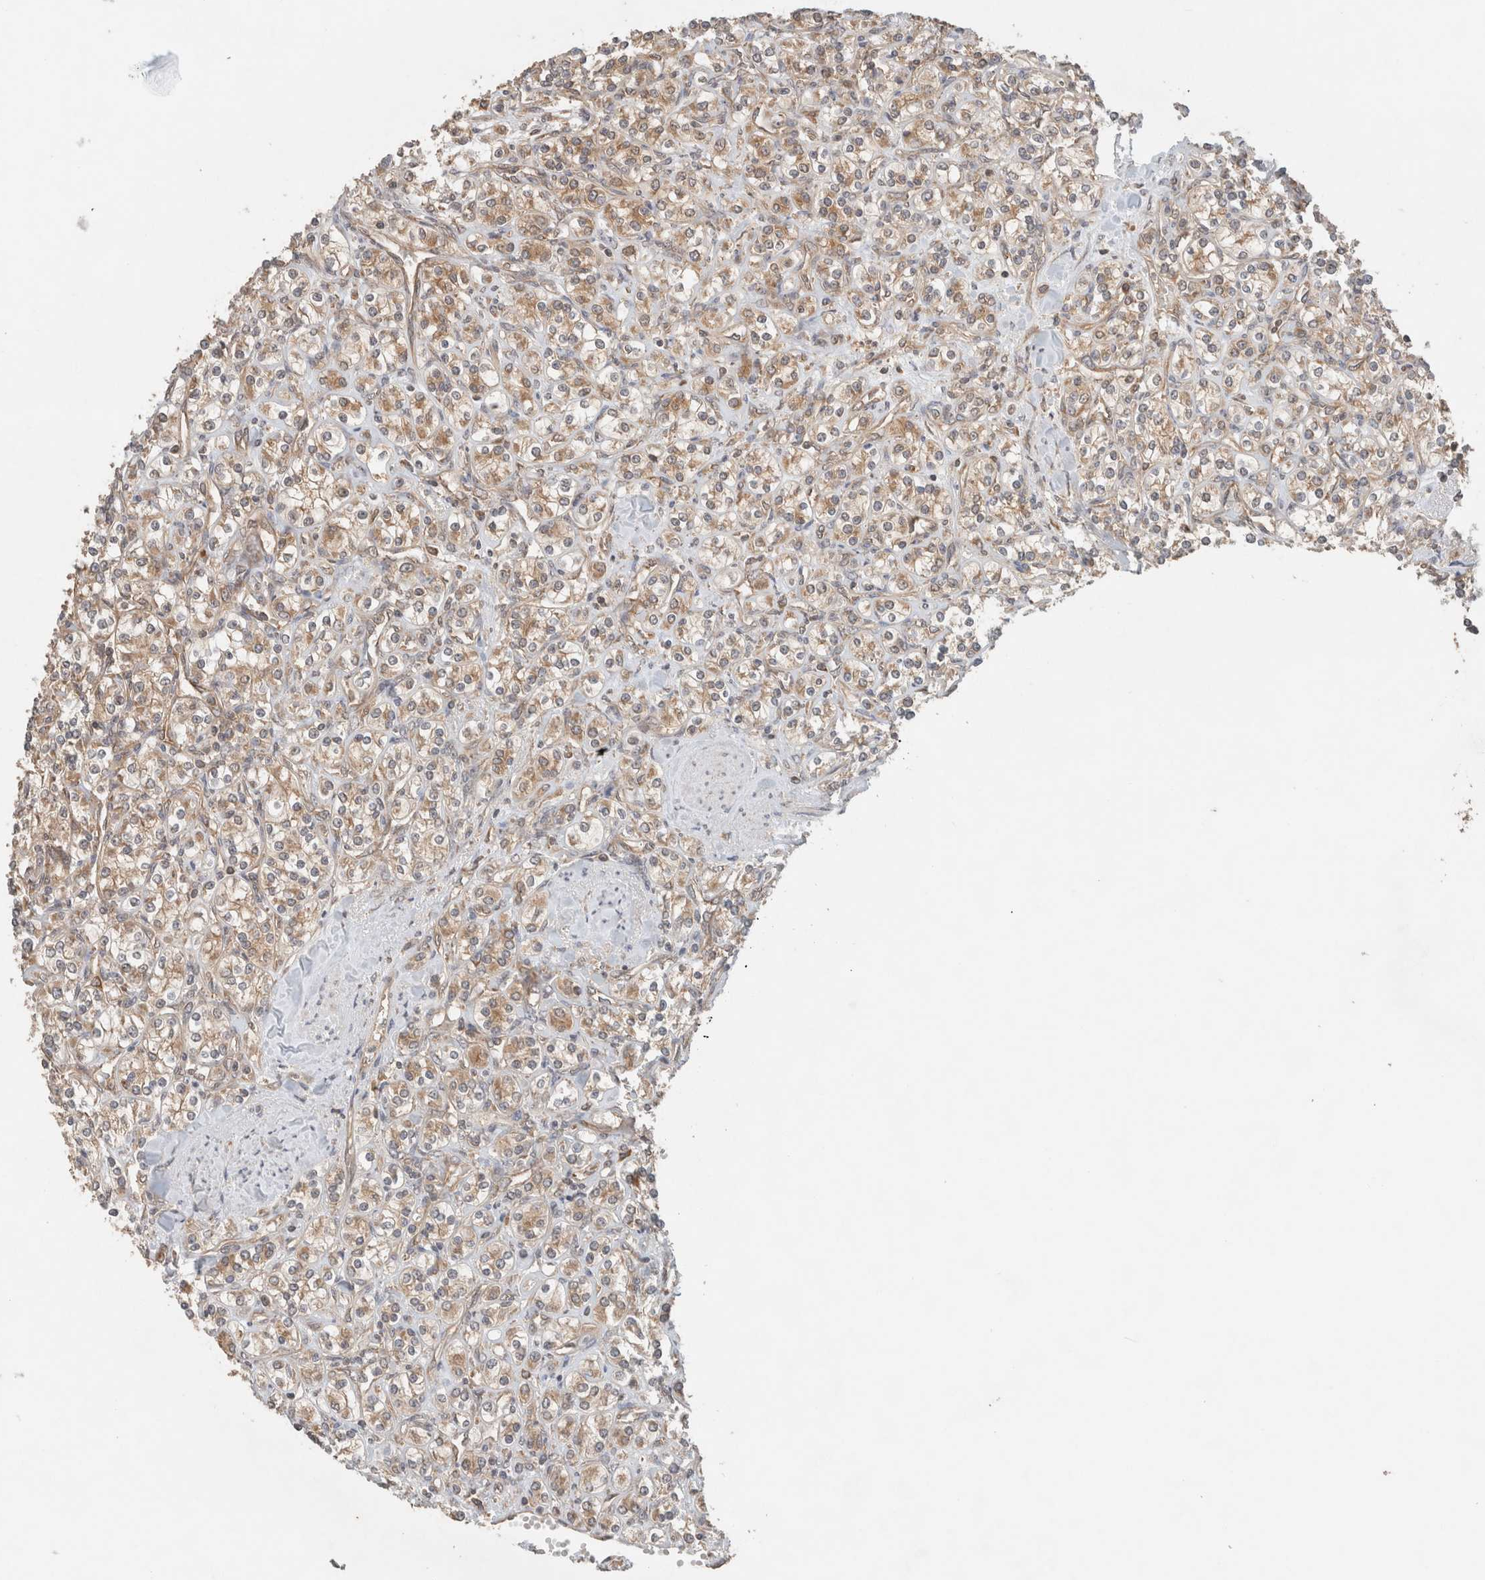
{"staining": {"intensity": "moderate", "quantity": ">75%", "location": "cytoplasmic/membranous"}, "tissue": "renal cancer", "cell_type": "Tumor cells", "image_type": "cancer", "snomed": [{"axis": "morphology", "description": "Adenocarcinoma, NOS"}, {"axis": "topography", "description": "Kidney"}], "caption": "Immunohistochemical staining of human renal cancer shows medium levels of moderate cytoplasmic/membranous protein positivity in approximately >75% of tumor cells.", "gene": "ARFGEF2", "patient": {"sex": "male", "age": 77}}